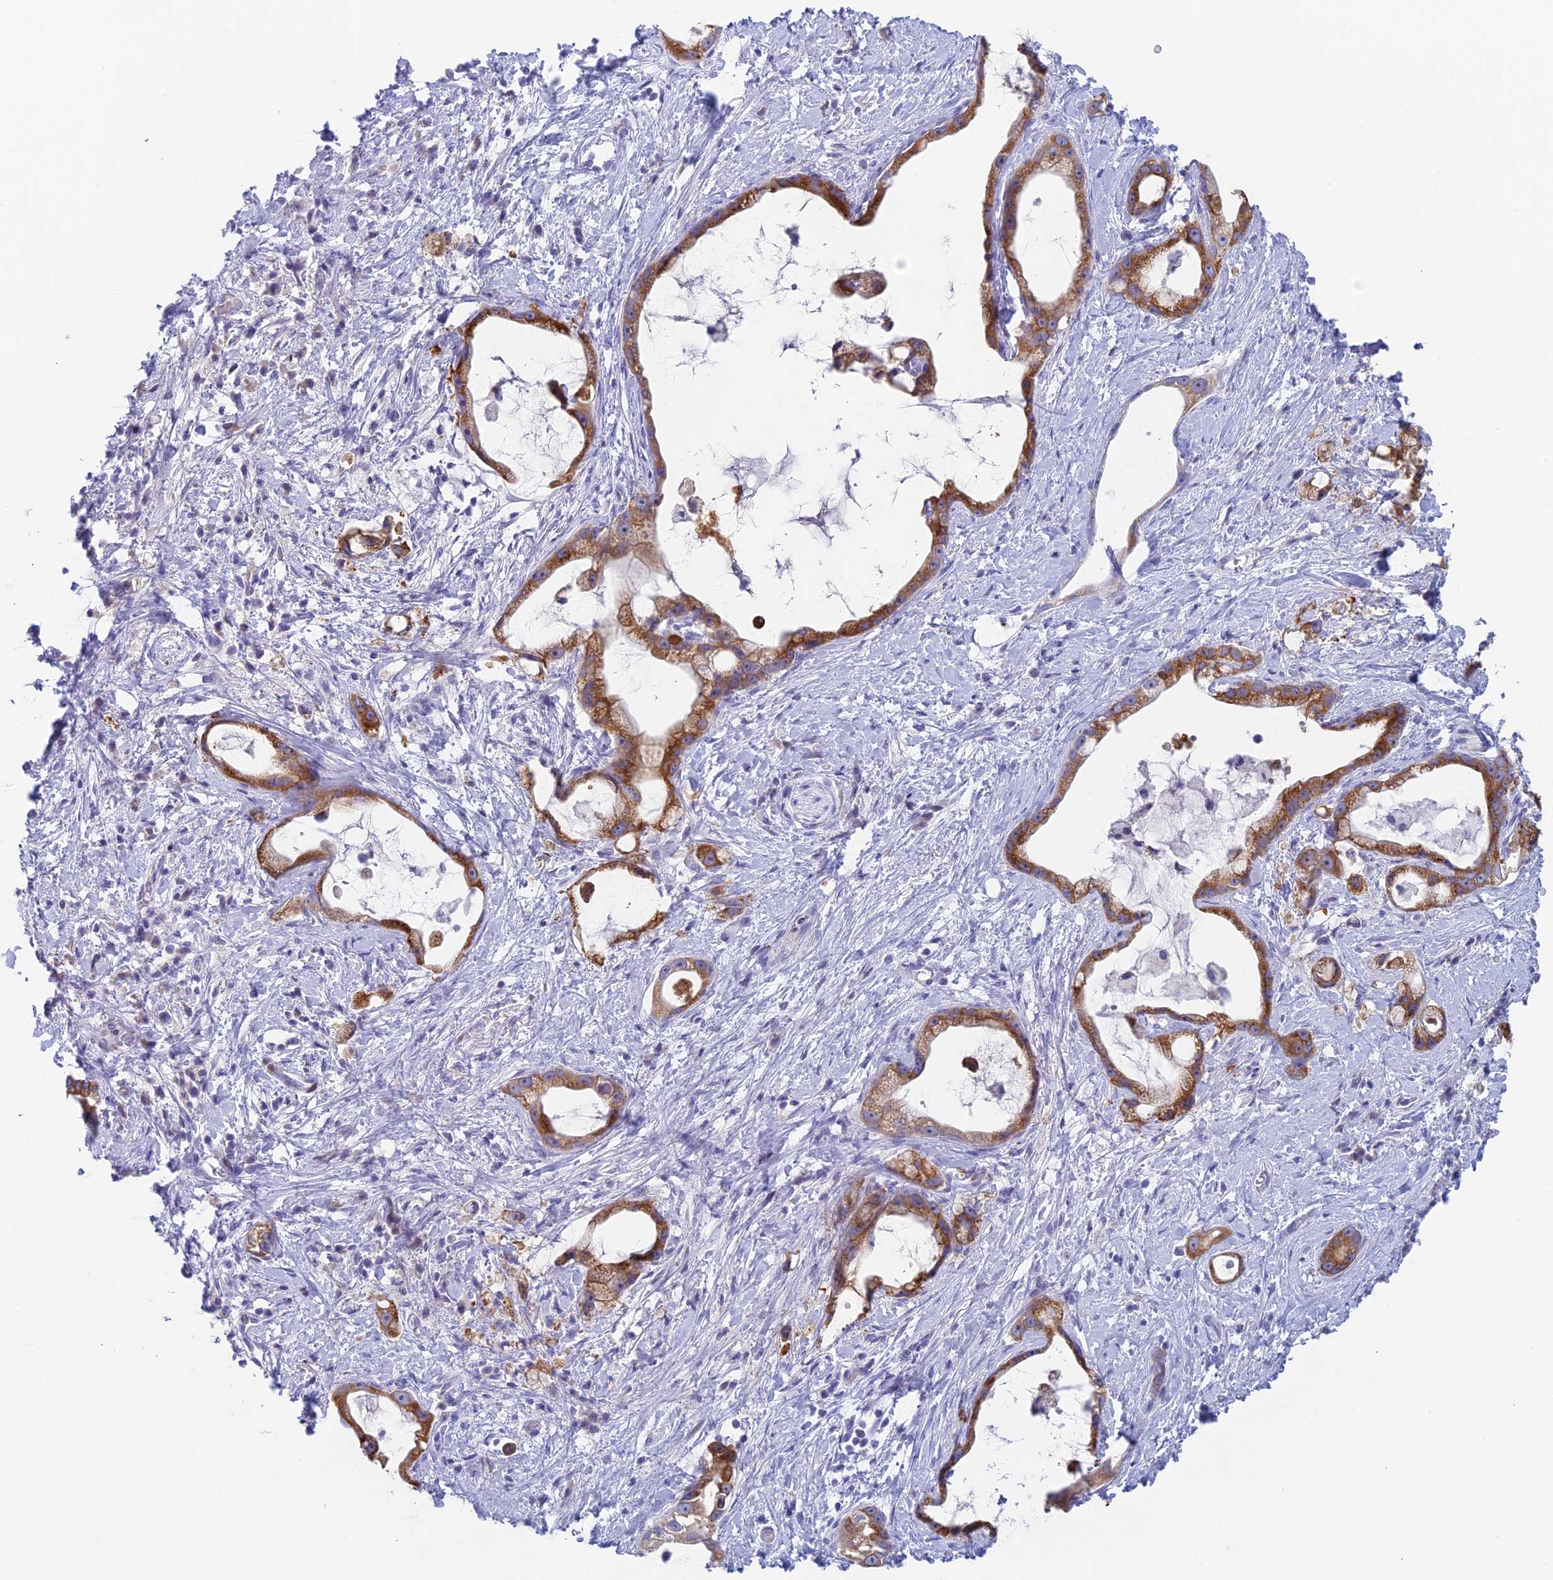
{"staining": {"intensity": "moderate", "quantity": ">75%", "location": "cytoplasmic/membranous"}, "tissue": "stomach cancer", "cell_type": "Tumor cells", "image_type": "cancer", "snomed": [{"axis": "morphology", "description": "Adenocarcinoma, NOS"}, {"axis": "topography", "description": "Stomach"}], "caption": "IHC of human adenocarcinoma (stomach) shows medium levels of moderate cytoplasmic/membranous expression in about >75% of tumor cells.", "gene": "REXO5", "patient": {"sex": "male", "age": 55}}